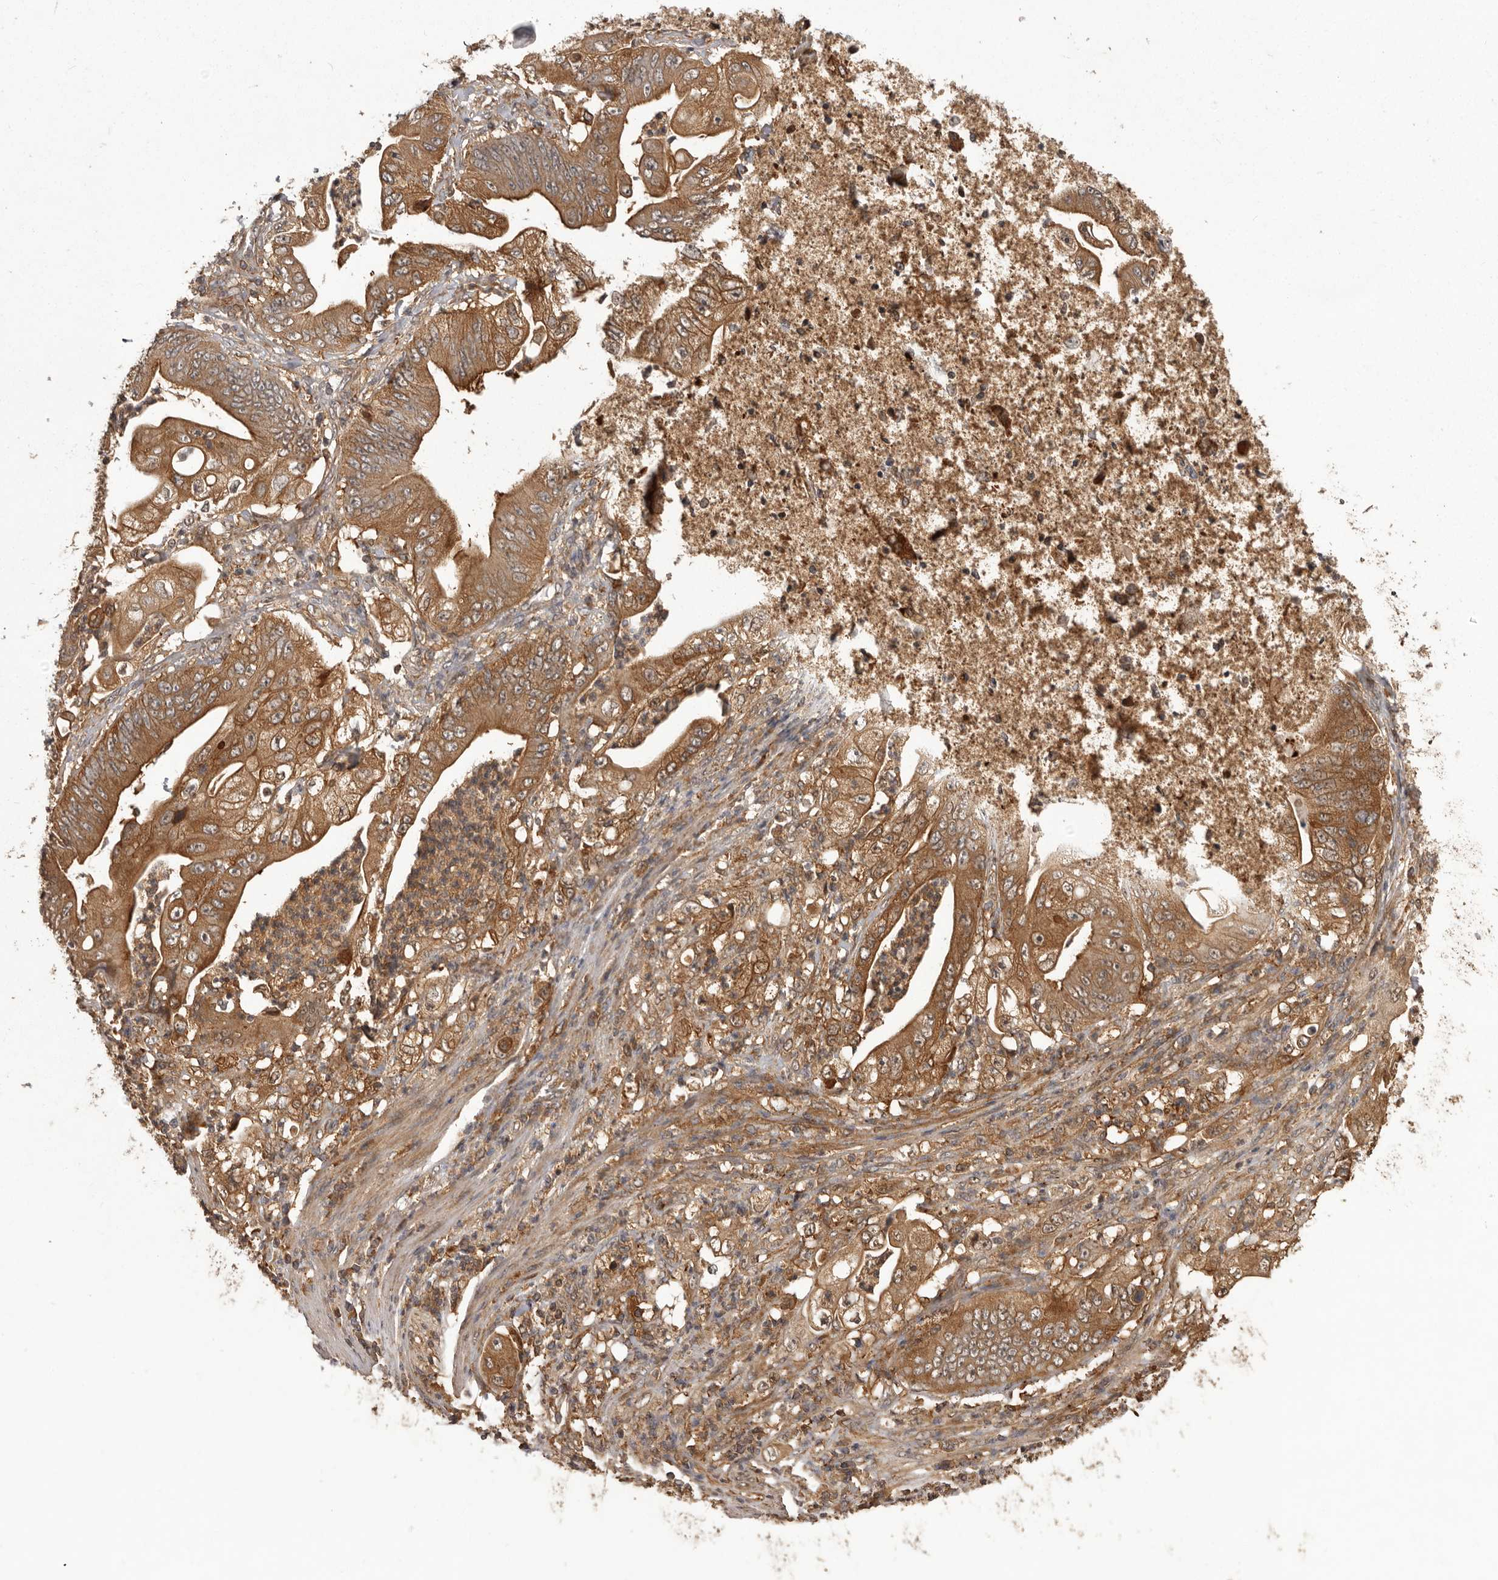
{"staining": {"intensity": "moderate", "quantity": ">75%", "location": "cytoplasmic/membranous"}, "tissue": "stomach cancer", "cell_type": "Tumor cells", "image_type": "cancer", "snomed": [{"axis": "morphology", "description": "Adenocarcinoma, NOS"}, {"axis": "topography", "description": "Stomach"}], "caption": "Immunohistochemical staining of human adenocarcinoma (stomach) reveals medium levels of moderate cytoplasmic/membranous staining in about >75% of tumor cells.", "gene": "SLC22A3", "patient": {"sex": "male", "age": 62}}